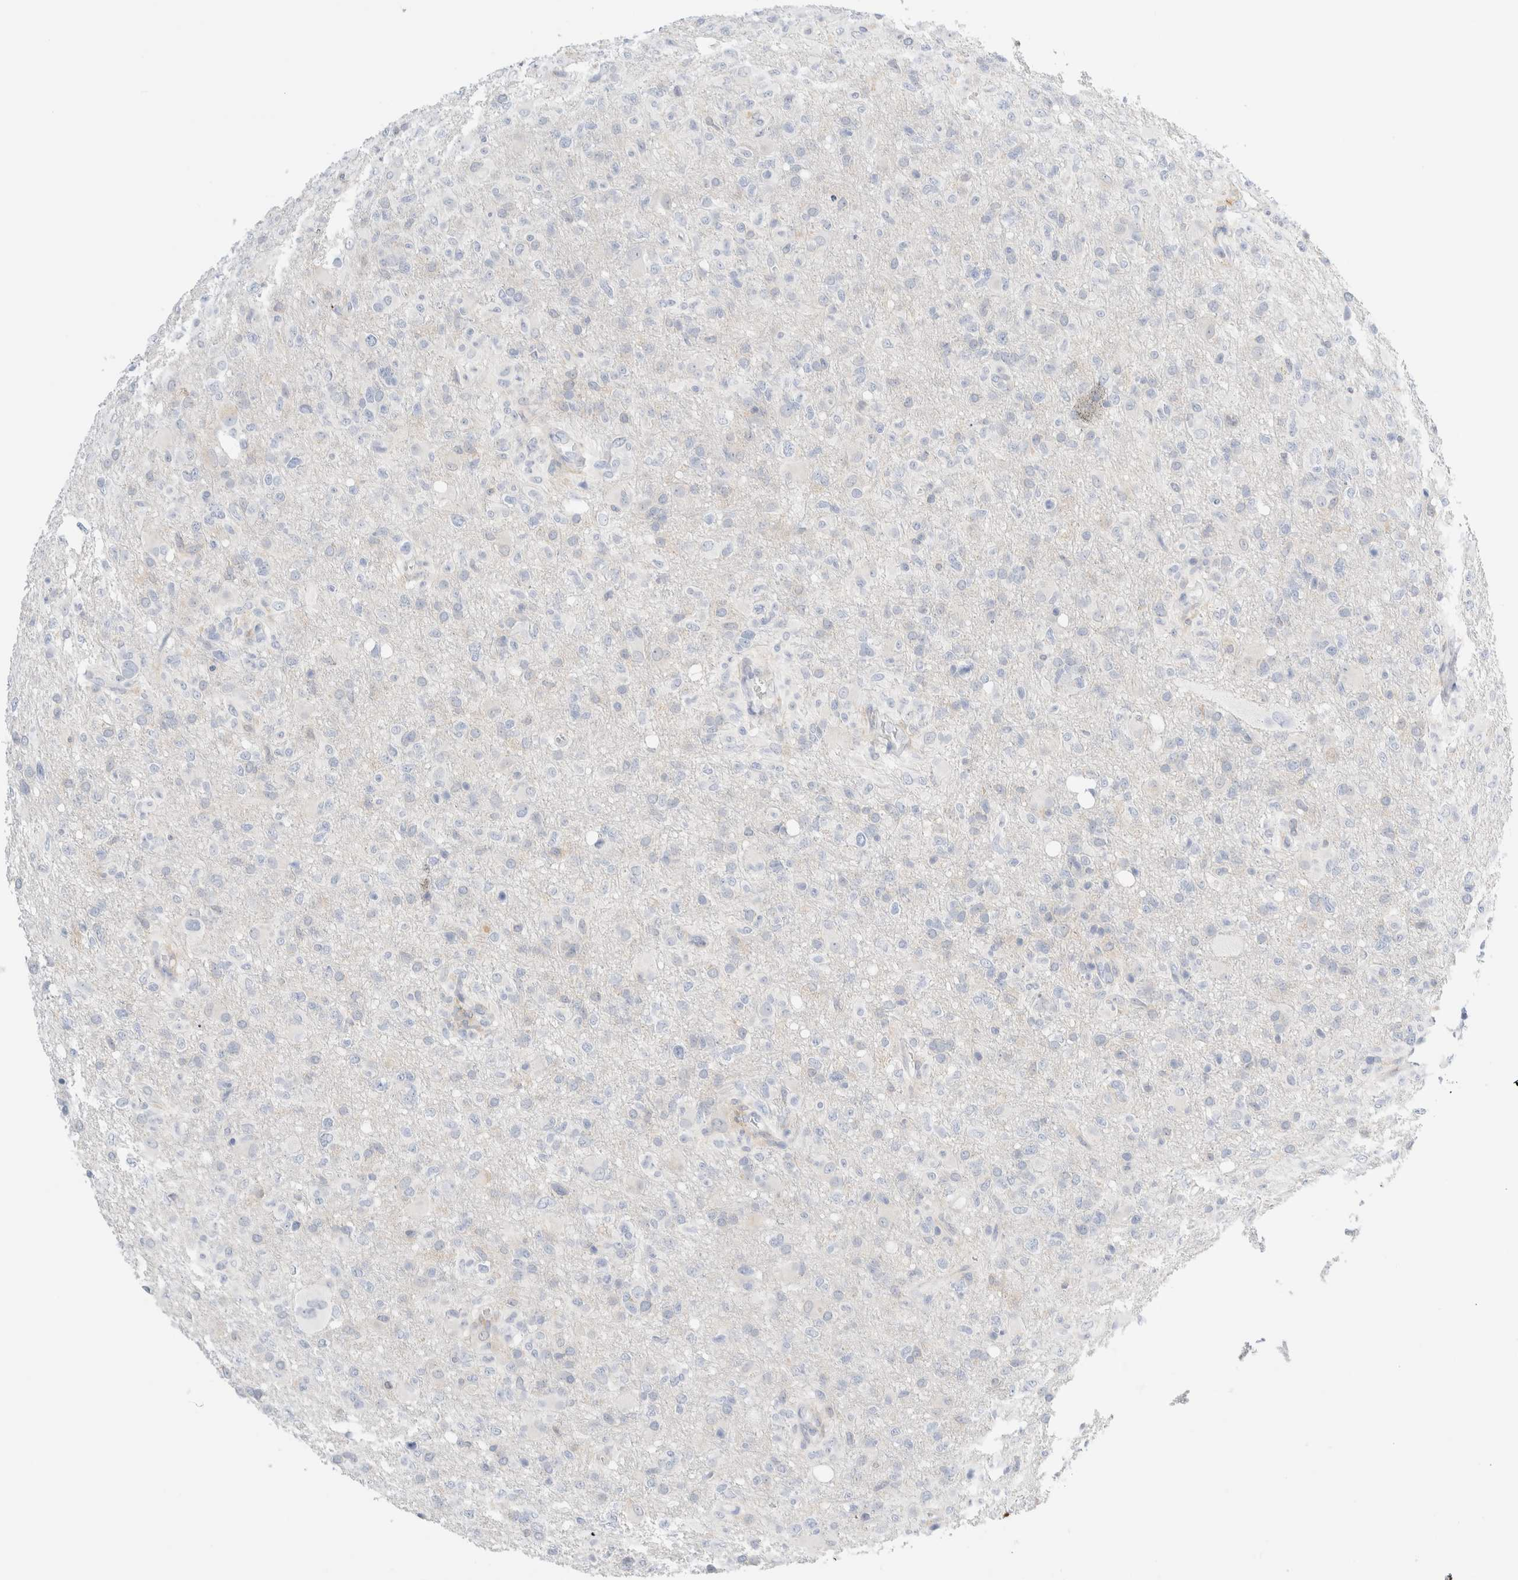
{"staining": {"intensity": "negative", "quantity": "none", "location": "none"}, "tissue": "glioma", "cell_type": "Tumor cells", "image_type": "cancer", "snomed": [{"axis": "morphology", "description": "Glioma, malignant, High grade"}, {"axis": "topography", "description": "Brain"}], "caption": "Protein analysis of high-grade glioma (malignant) displays no significant positivity in tumor cells. (DAB immunohistochemistry (IHC) with hematoxylin counter stain).", "gene": "ADAM30", "patient": {"sex": "female", "age": 57}}